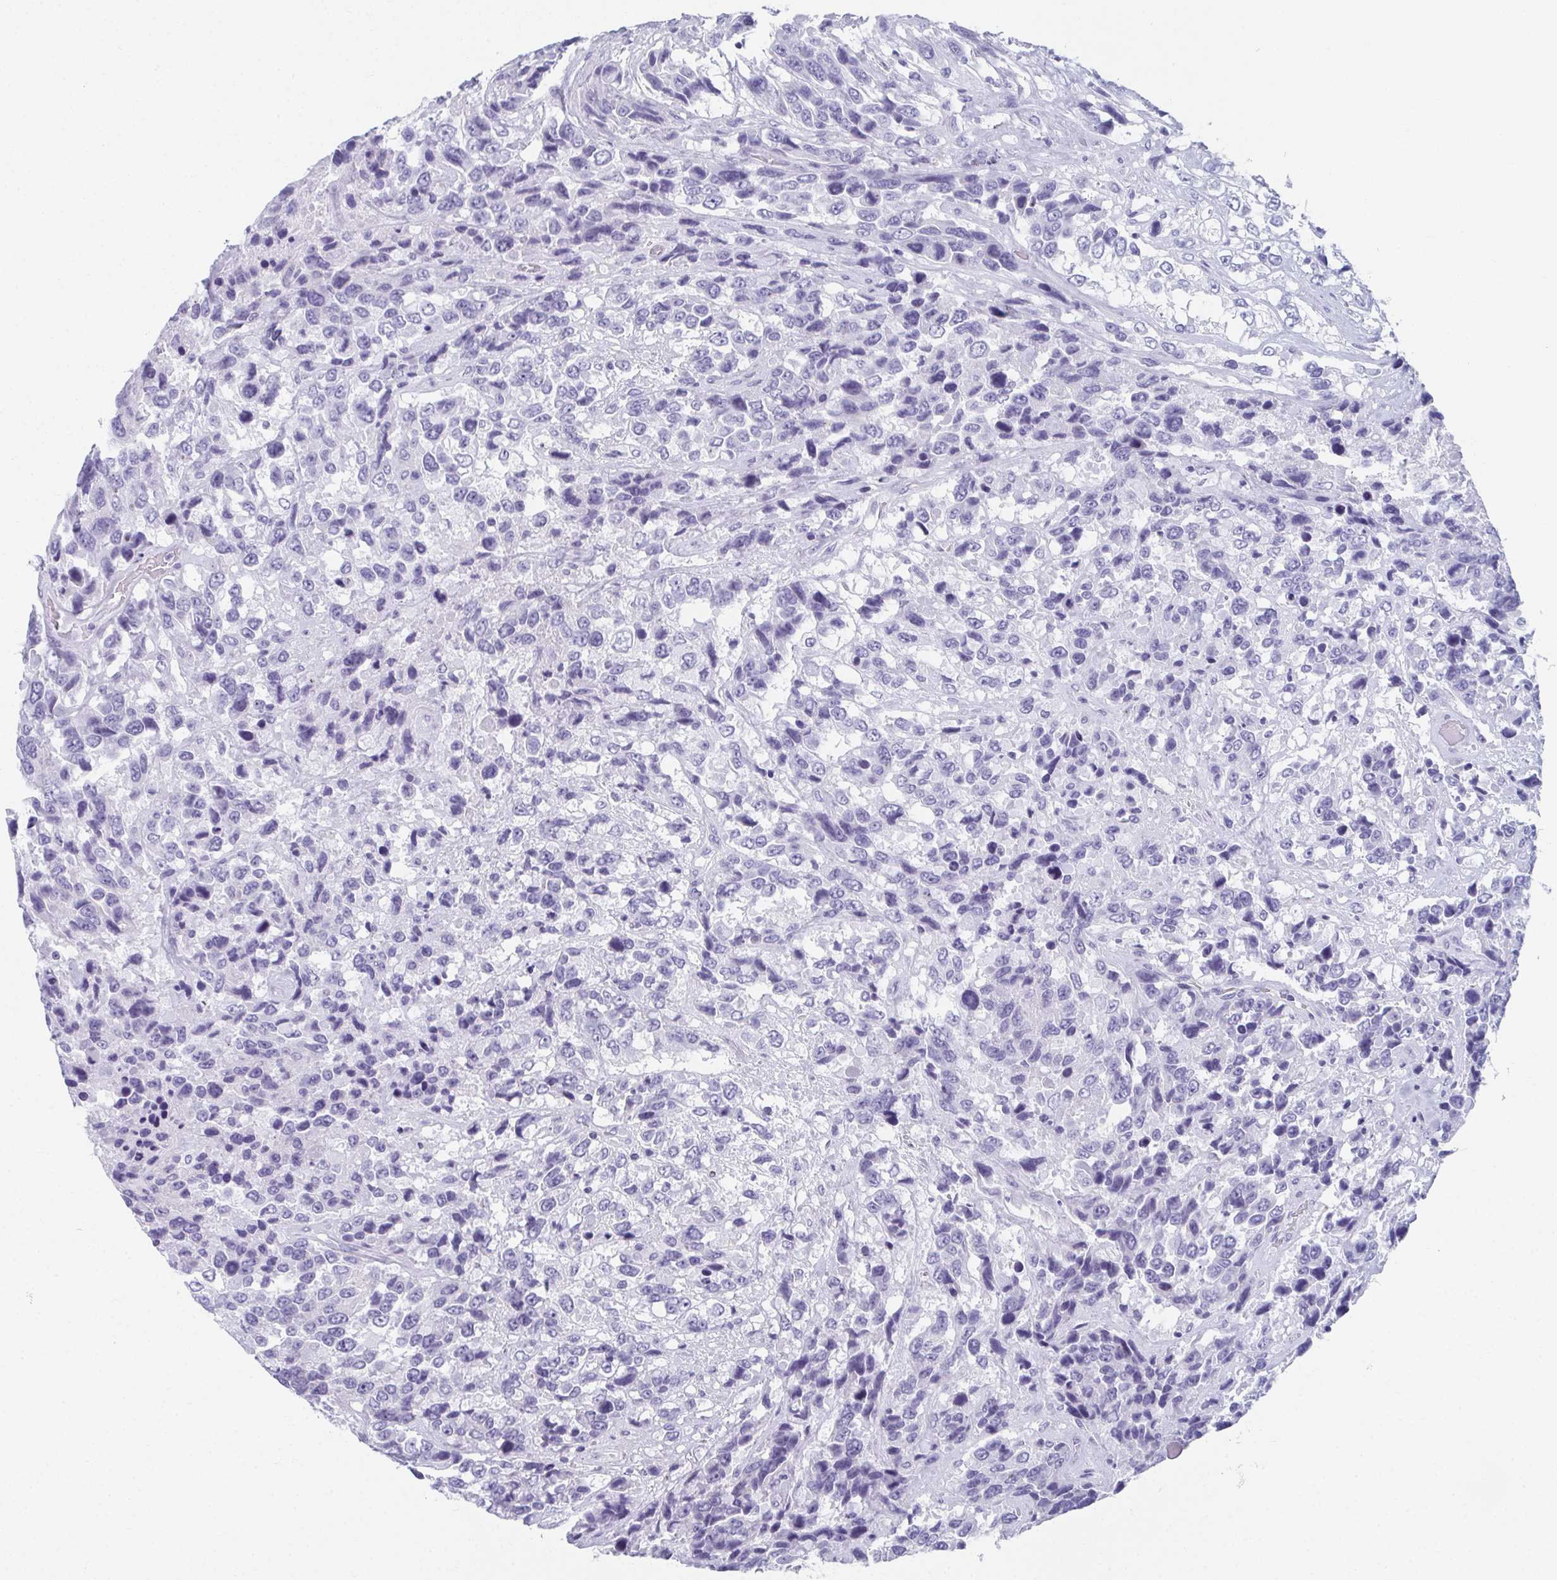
{"staining": {"intensity": "negative", "quantity": "none", "location": "none"}, "tissue": "urothelial cancer", "cell_type": "Tumor cells", "image_type": "cancer", "snomed": [{"axis": "morphology", "description": "Urothelial carcinoma, High grade"}, {"axis": "topography", "description": "Urinary bladder"}], "caption": "Immunohistochemistry photomicrograph of neoplastic tissue: human urothelial cancer stained with DAB (3,3'-diaminobenzidine) shows no significant protein expression in tumor cells.", "gene": "GHRL", "patient": {"sex": "female", "age": 70}}